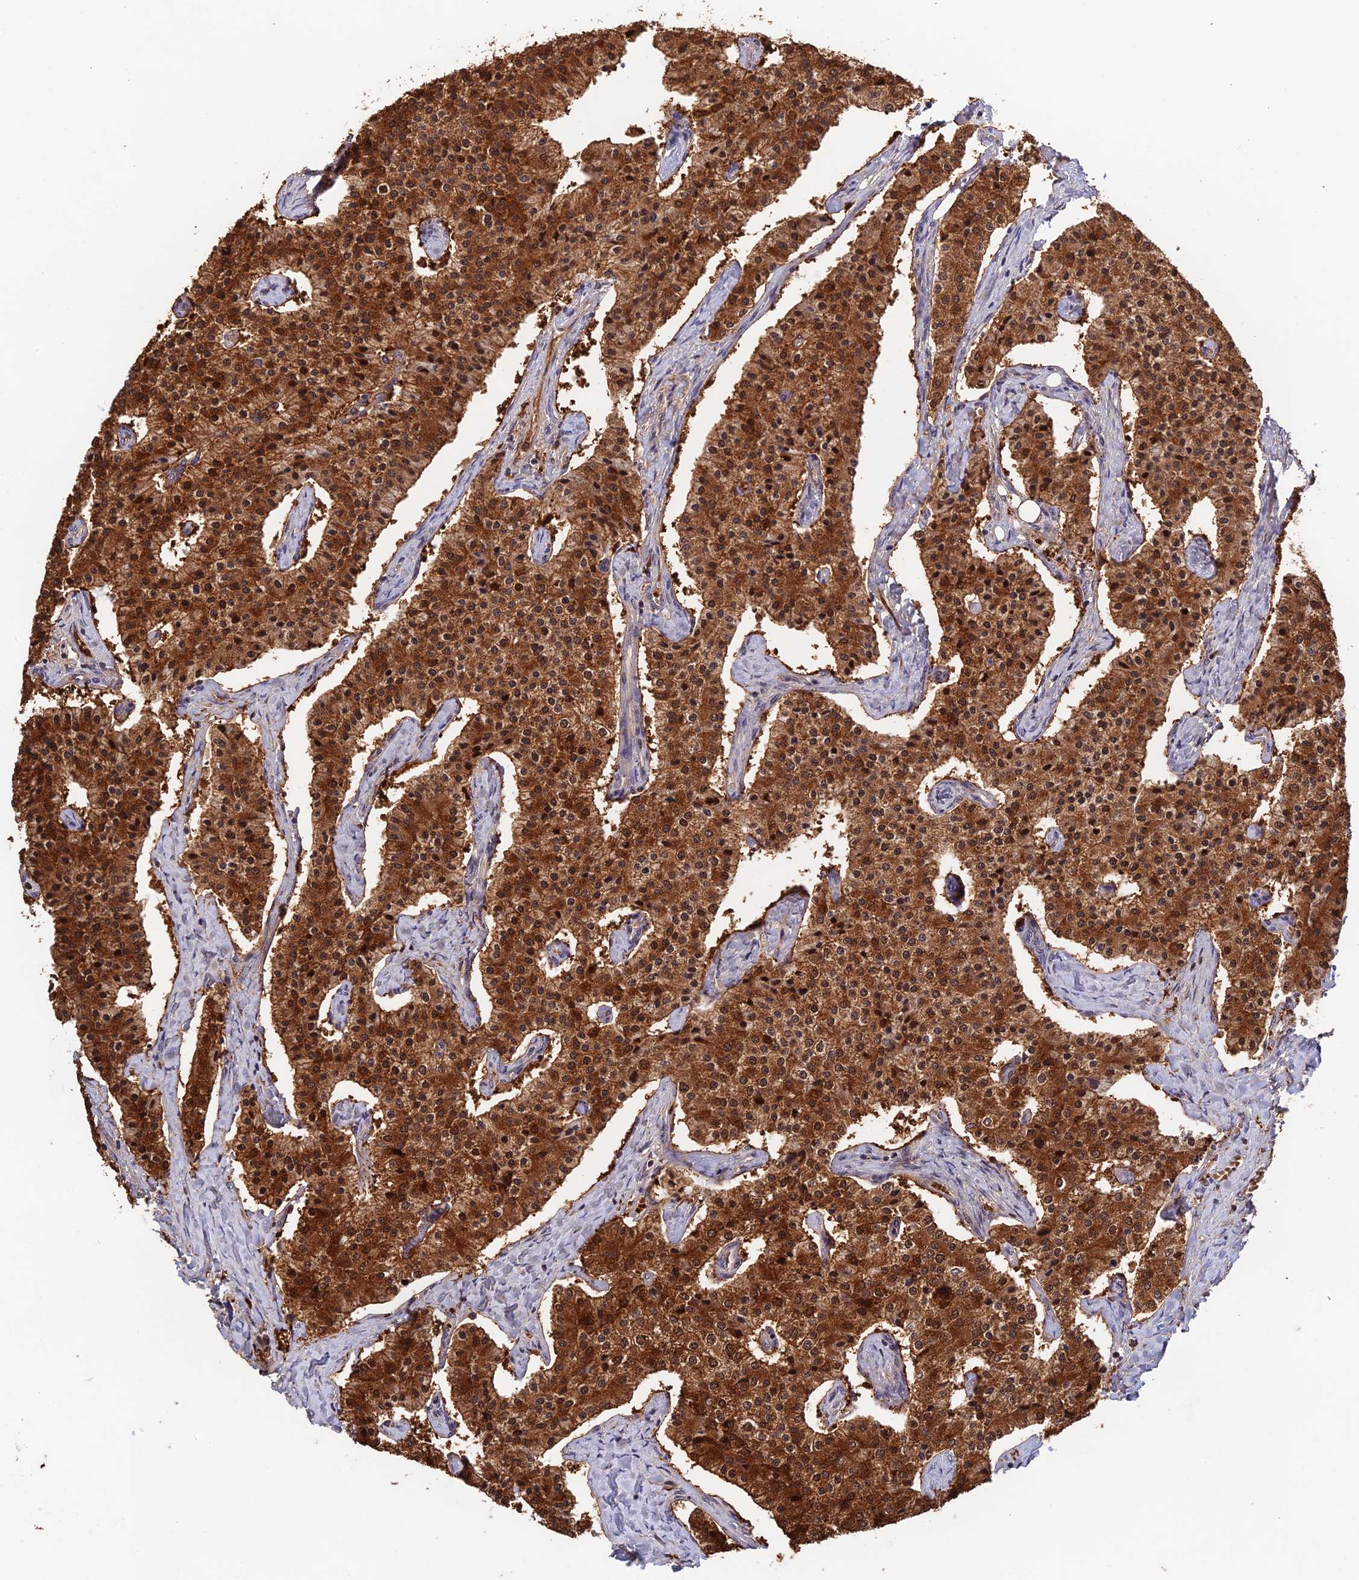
{"staining": {"intensity": "strong", "quantity": ">75%", "location": "cytoplasmic/membranous,nuclear"}, "tissue": "carcinoid", "cell_type": "Tumor cells", "image_type": "cancer", "snomed": [{"axis": "morphology", "description": "Carcinoid, malignant, NOS"}, {"axis": "topography", "description": "Colon"}], "caption": "The photomicrograph reveals a brown stain indicating the presence of a protein in the cytoplasmic/membranous and nuclear of tumor cells in malignant carcinoid.", "gene": "CWH43", "patient": {"sex": "female", "age": 52}}